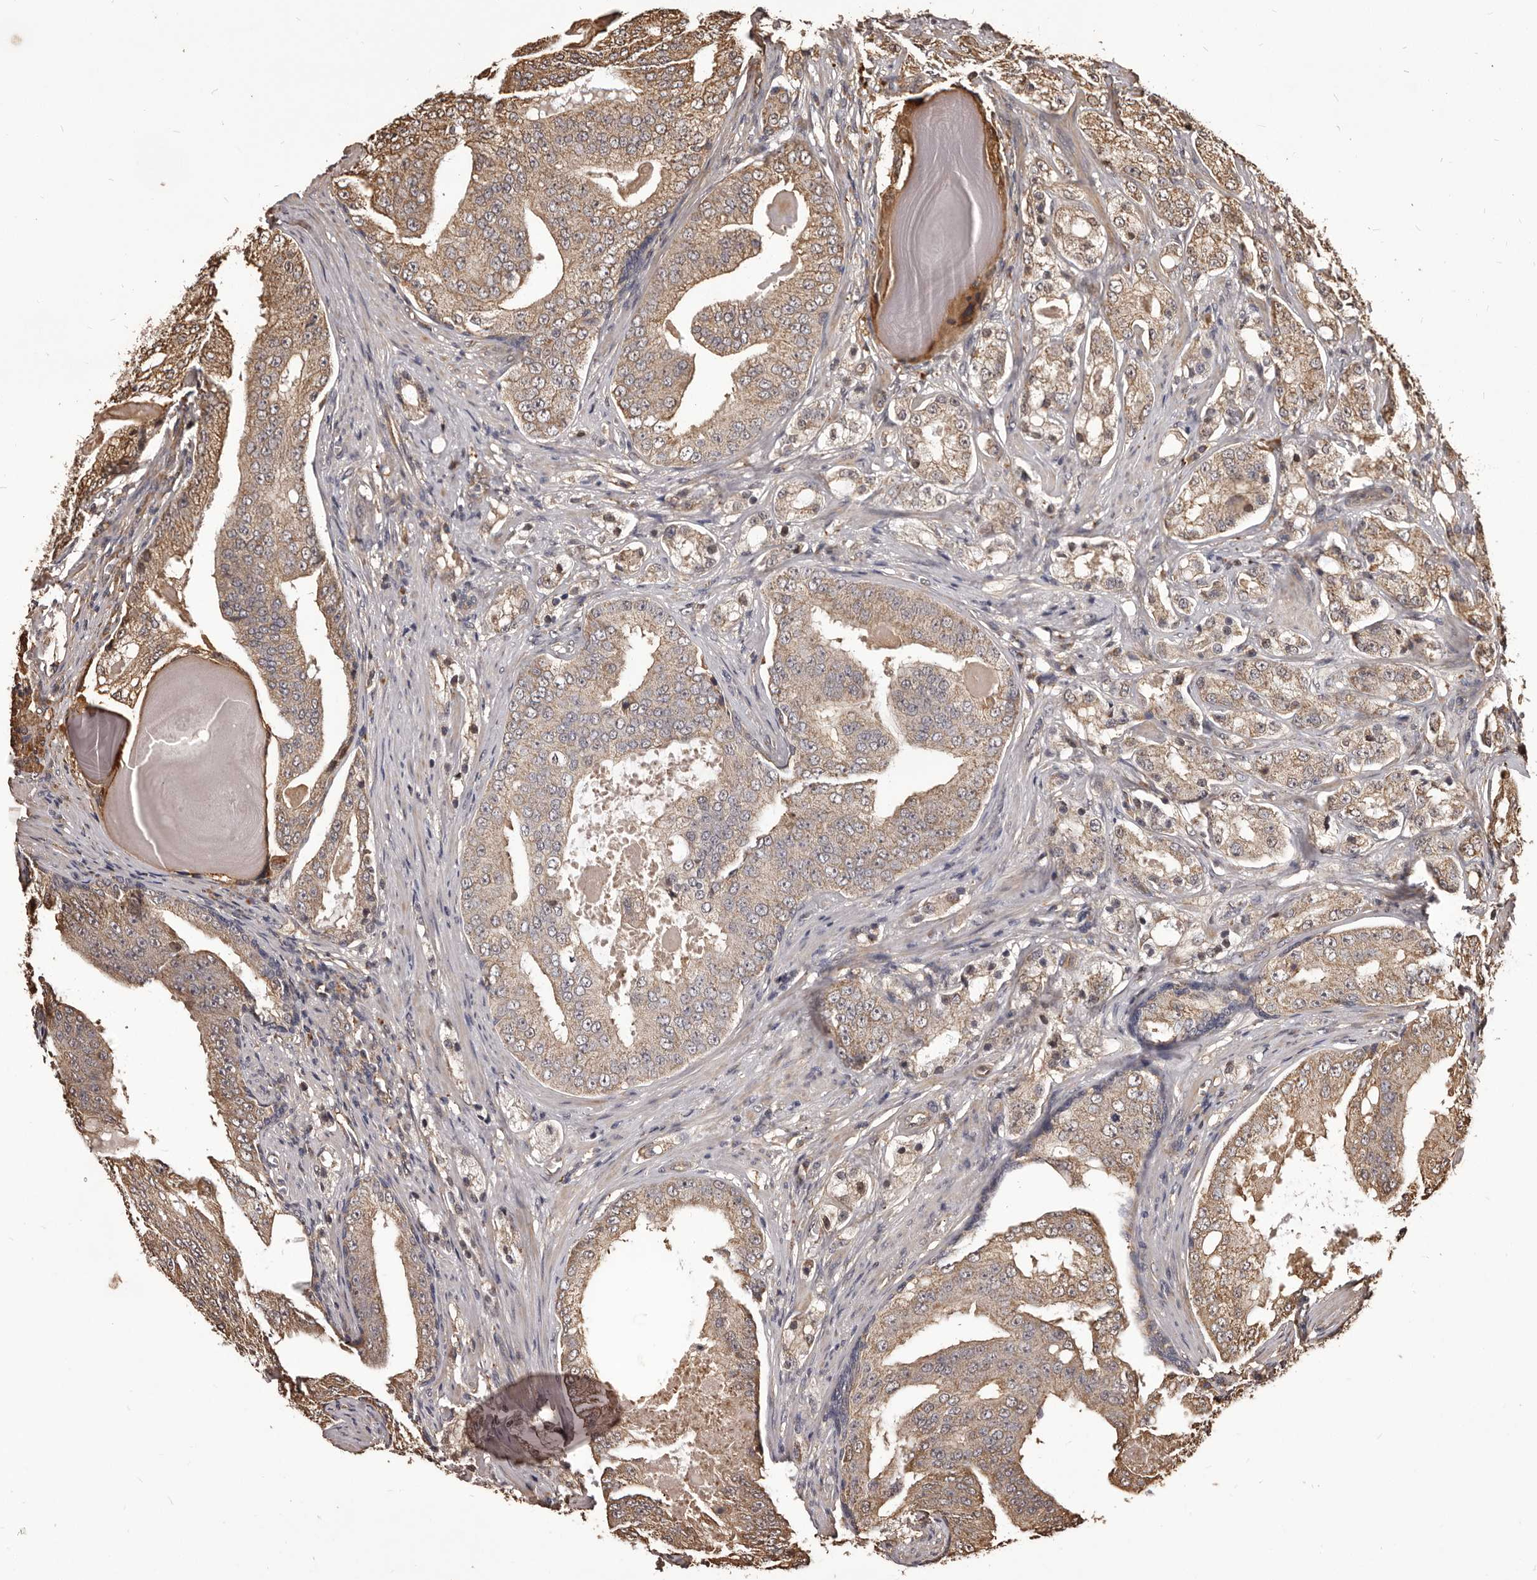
{"staining": {"intensity": "moderate", "quantity": ">75%", "location": "cytoplasmic/membranous"}, "tissue": "prostate cancer", "cell_type": "Tumor cells", "image_type": "cancer", "snomed": [{"axis": "morphology", "description": "Adenocarcinoma, High grade"}, {"axis": "topography", "description": "Prostate"}], "caption": "IHC staining of prostate cancer, which shows medium levels of moderate cytoplasmic/membranous staining in about >75% of tumor cells indicating moderate cytoplasmic/membranous protein positivity. The staining was performed using DAB (brown) for protein detection and nuclei were counterstained in hematoxylin (blue).", "gene": "ALPK1", "patient": {"sex": "male", "age": 68}}